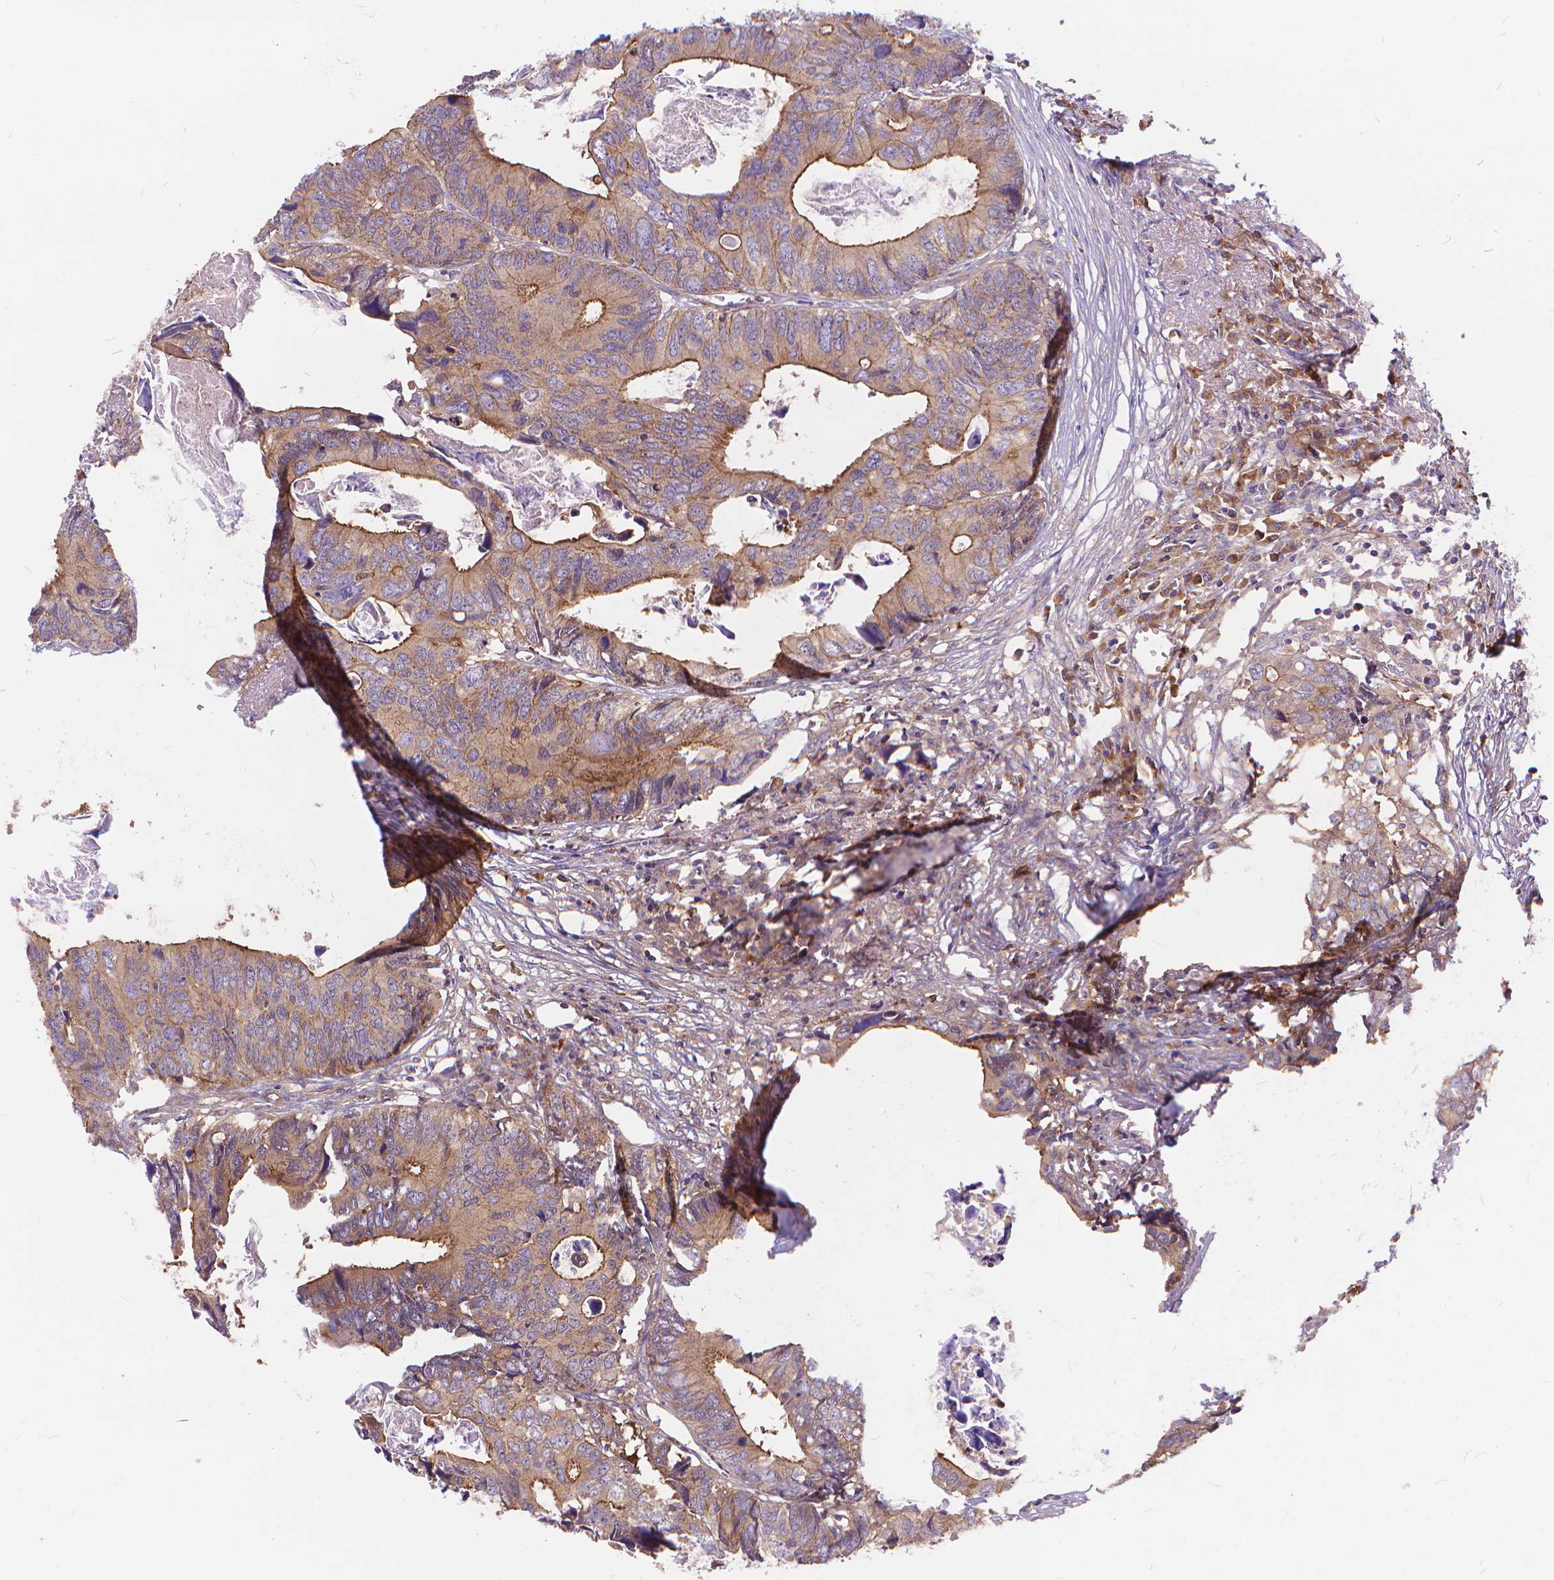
{"staining": {"intensity": "moderate", "quantity": "<25%", "location": "cytoplasmic/membranous"}, "tissue": "colorectal cancer", "cell_type": "Tumor cells", "image_type": "cancer", "snomed": [{"axis": "morphology", "description": "Adenocarcinoma, NOS"}, {"axis": "topography", "description": "Colon"}], "caption": "Protein expression by IHC reveals moderate cytoplasmic/membranous expression in approximately <25% of tumor cells in colorectal cancer (adenocarcinoma). The staining is performed using DAB brown chromogen to label protein expression. The nuclei are counter-stained blue using hematoxylin.", "gene": "ARAP1", "patient": {"sex": "female", "age": 82}}